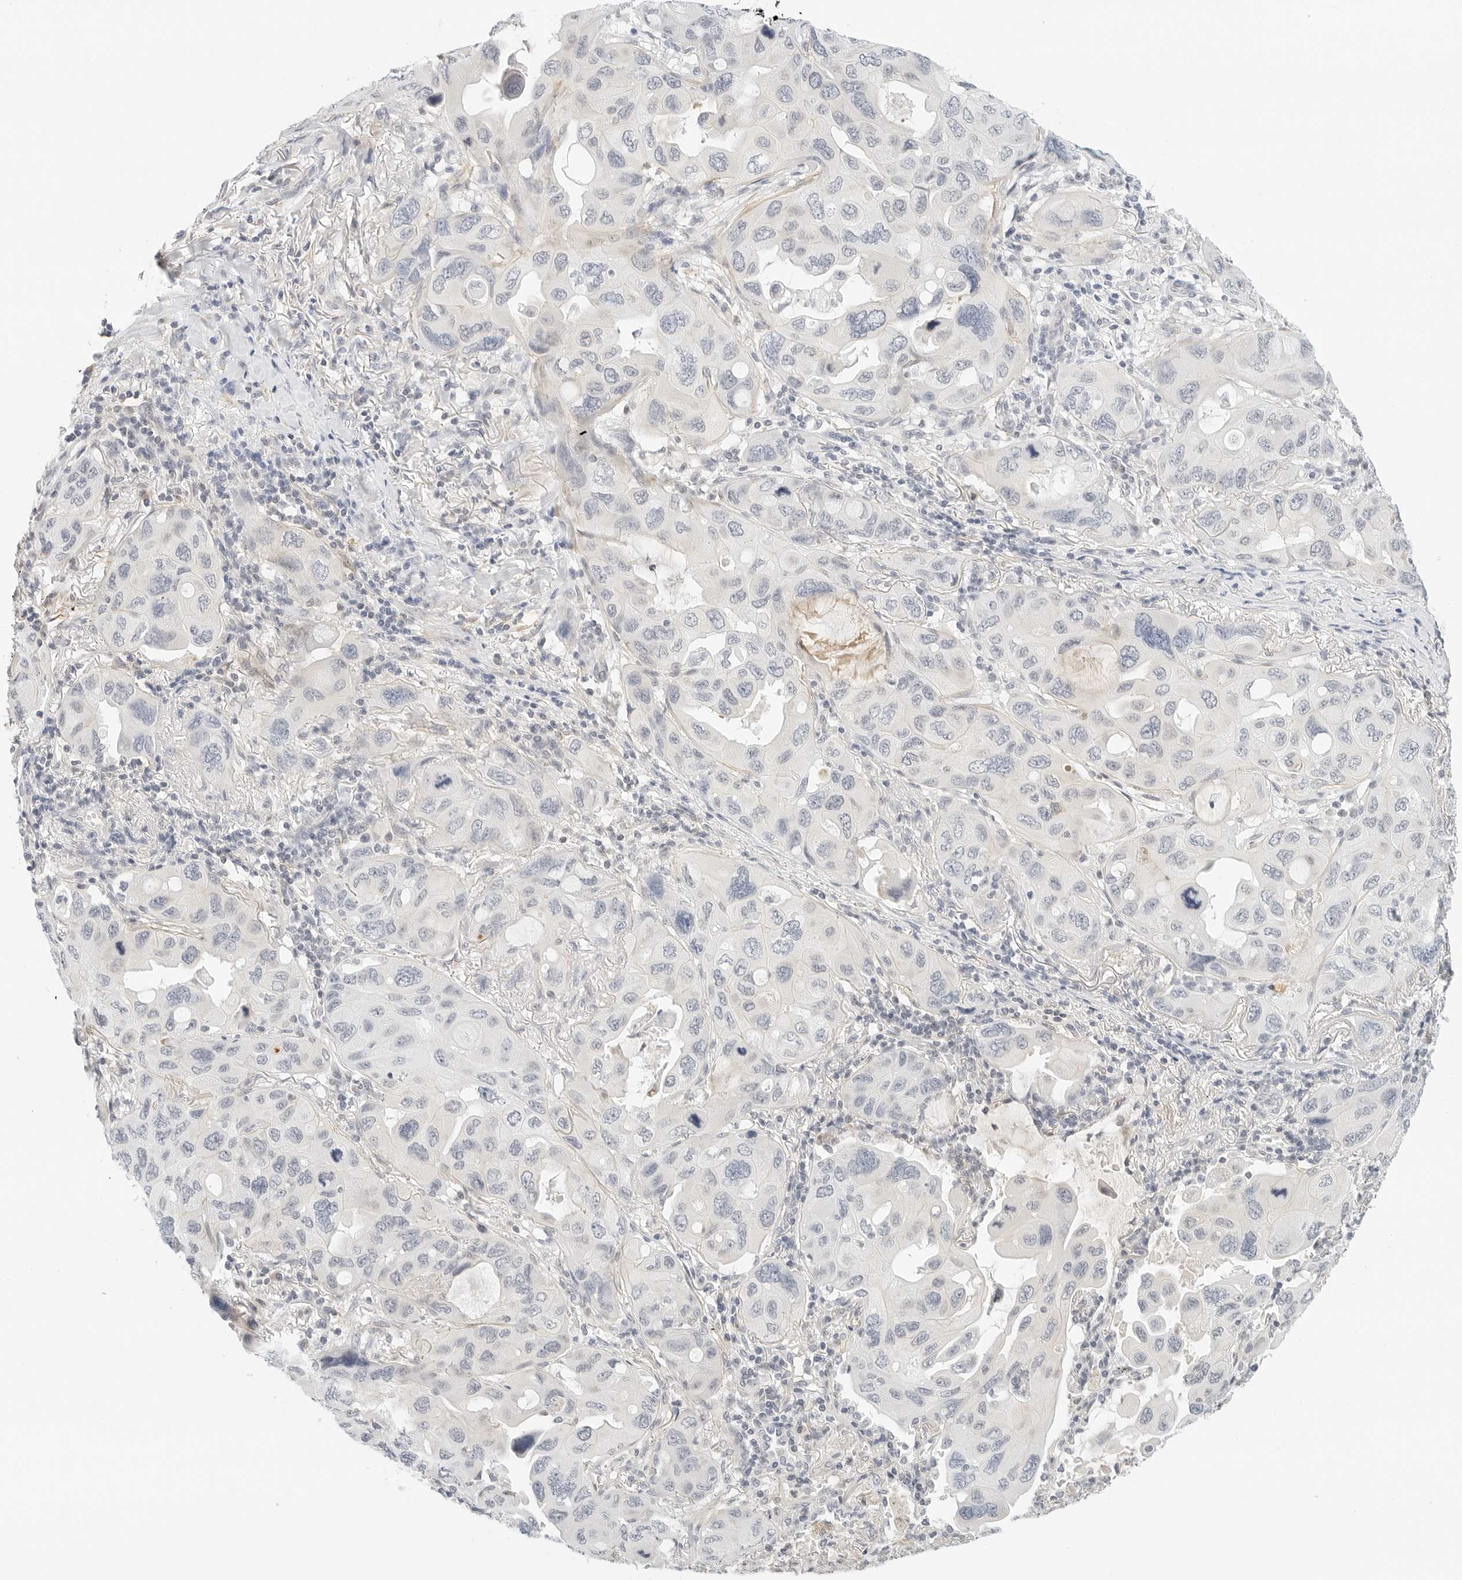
{"staining": {"intensity": "negative", "quantity": "none", "location": "none"}, "tissue": "lung cancer", "cell_type": "Tumor cells", "image_type": "cancer", "snomed": [{"axis": "morphology", "description": "Squamous cell carcinoma, NOS"}, {"axis": "topography", "description": "Lung"}], "caption": "Protein analysis of squamous cell carcinoma (lung) displays no significant positivity in tumor cells.", "gene": "PKDCC", "patient": {"sex": "female", "age": 73}}